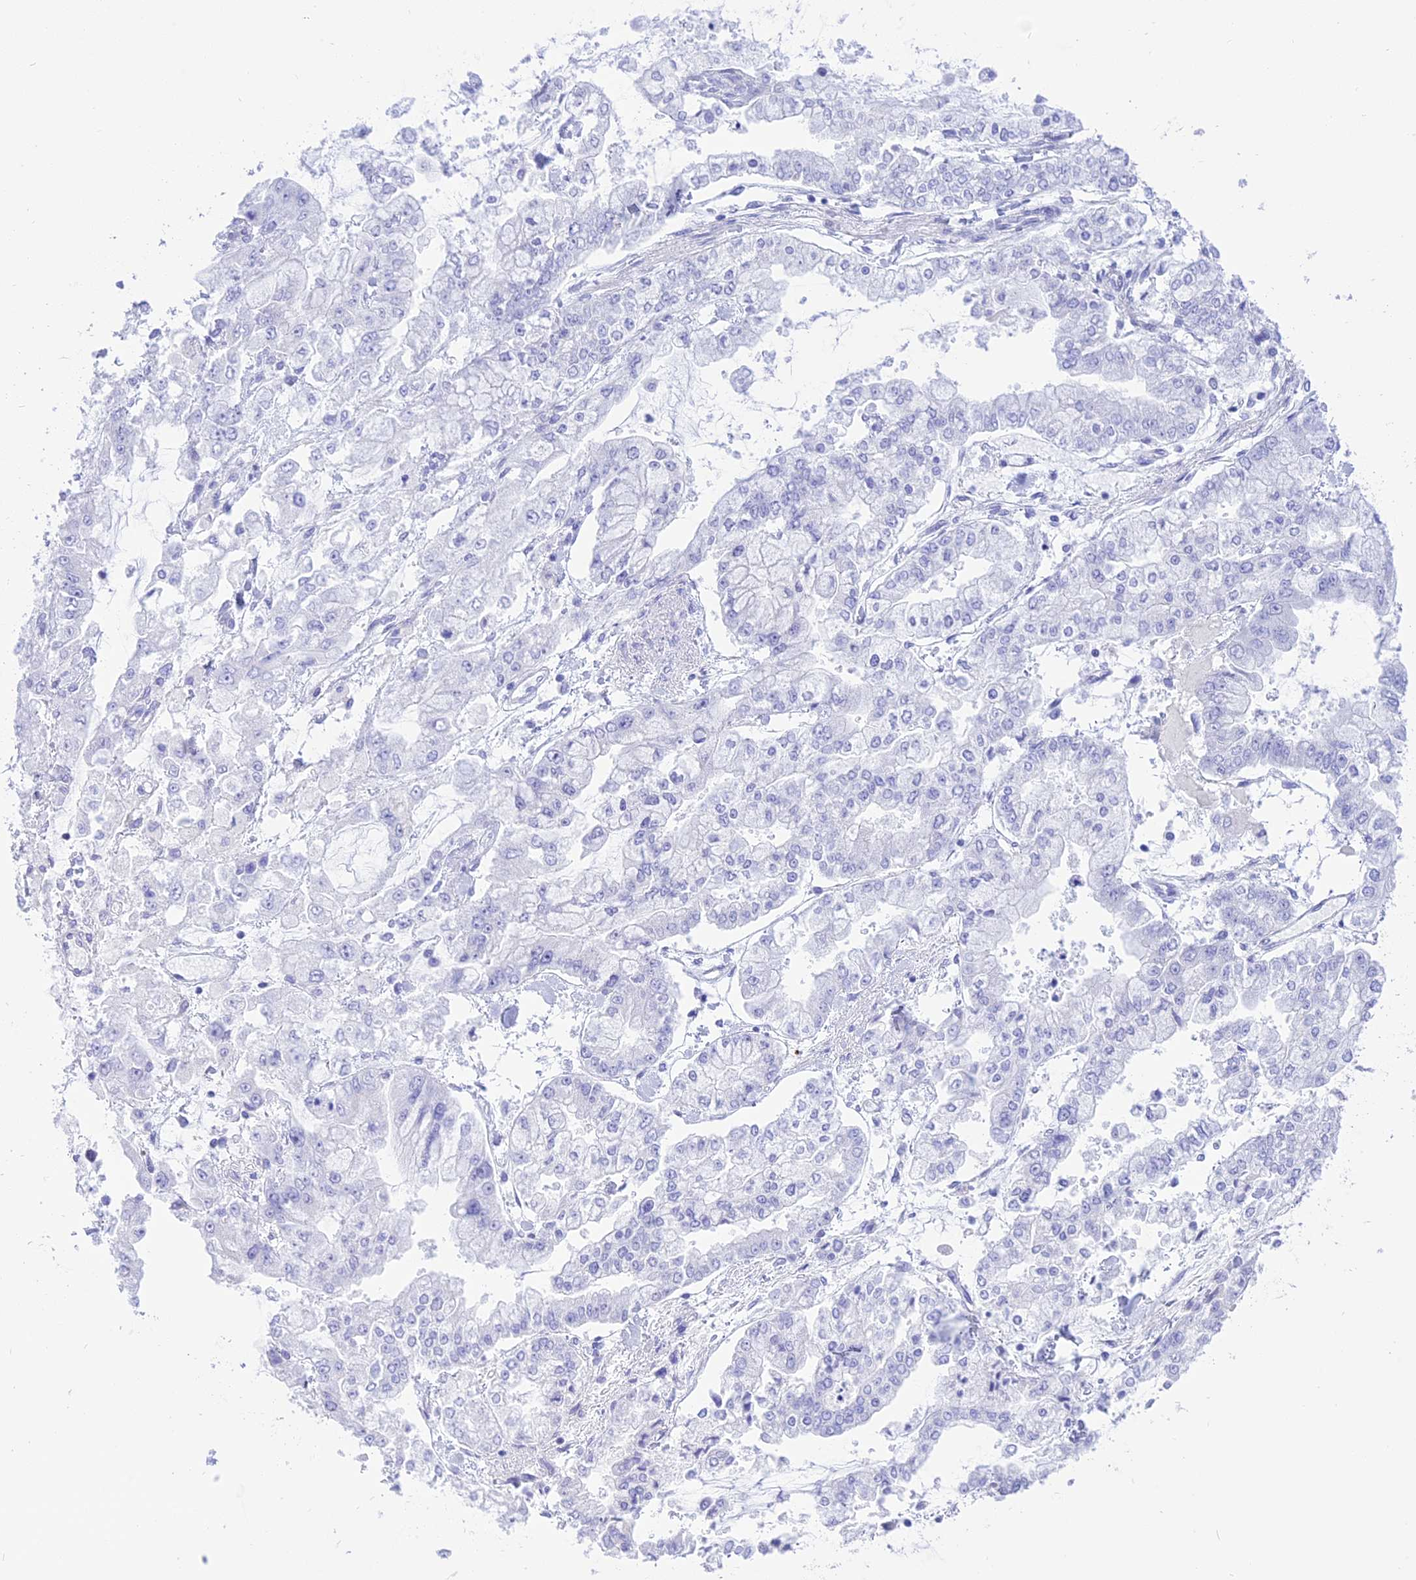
{"staining": {"intensity": "negative", "quantity": "none", "location": "none"}, "tissue": "stomach cancer", "cell_type": "Tumor cells", "image_type": "cancer", "snomed": [{"axis": "morphology", "description": "Normal tissue, NOS"}, {"axis": "morphology", "description": "Adenocarcinoma, NOS"}, {"axis": "topography", "description": "Stomach, upper"}, {"axis": "topography", "description": "Stomach"}], "caption": "There is no significant expression in tumor cells of stomach cancer.", "gene": "DCAF16", "patient": {"sex": "male", "age": 76}}